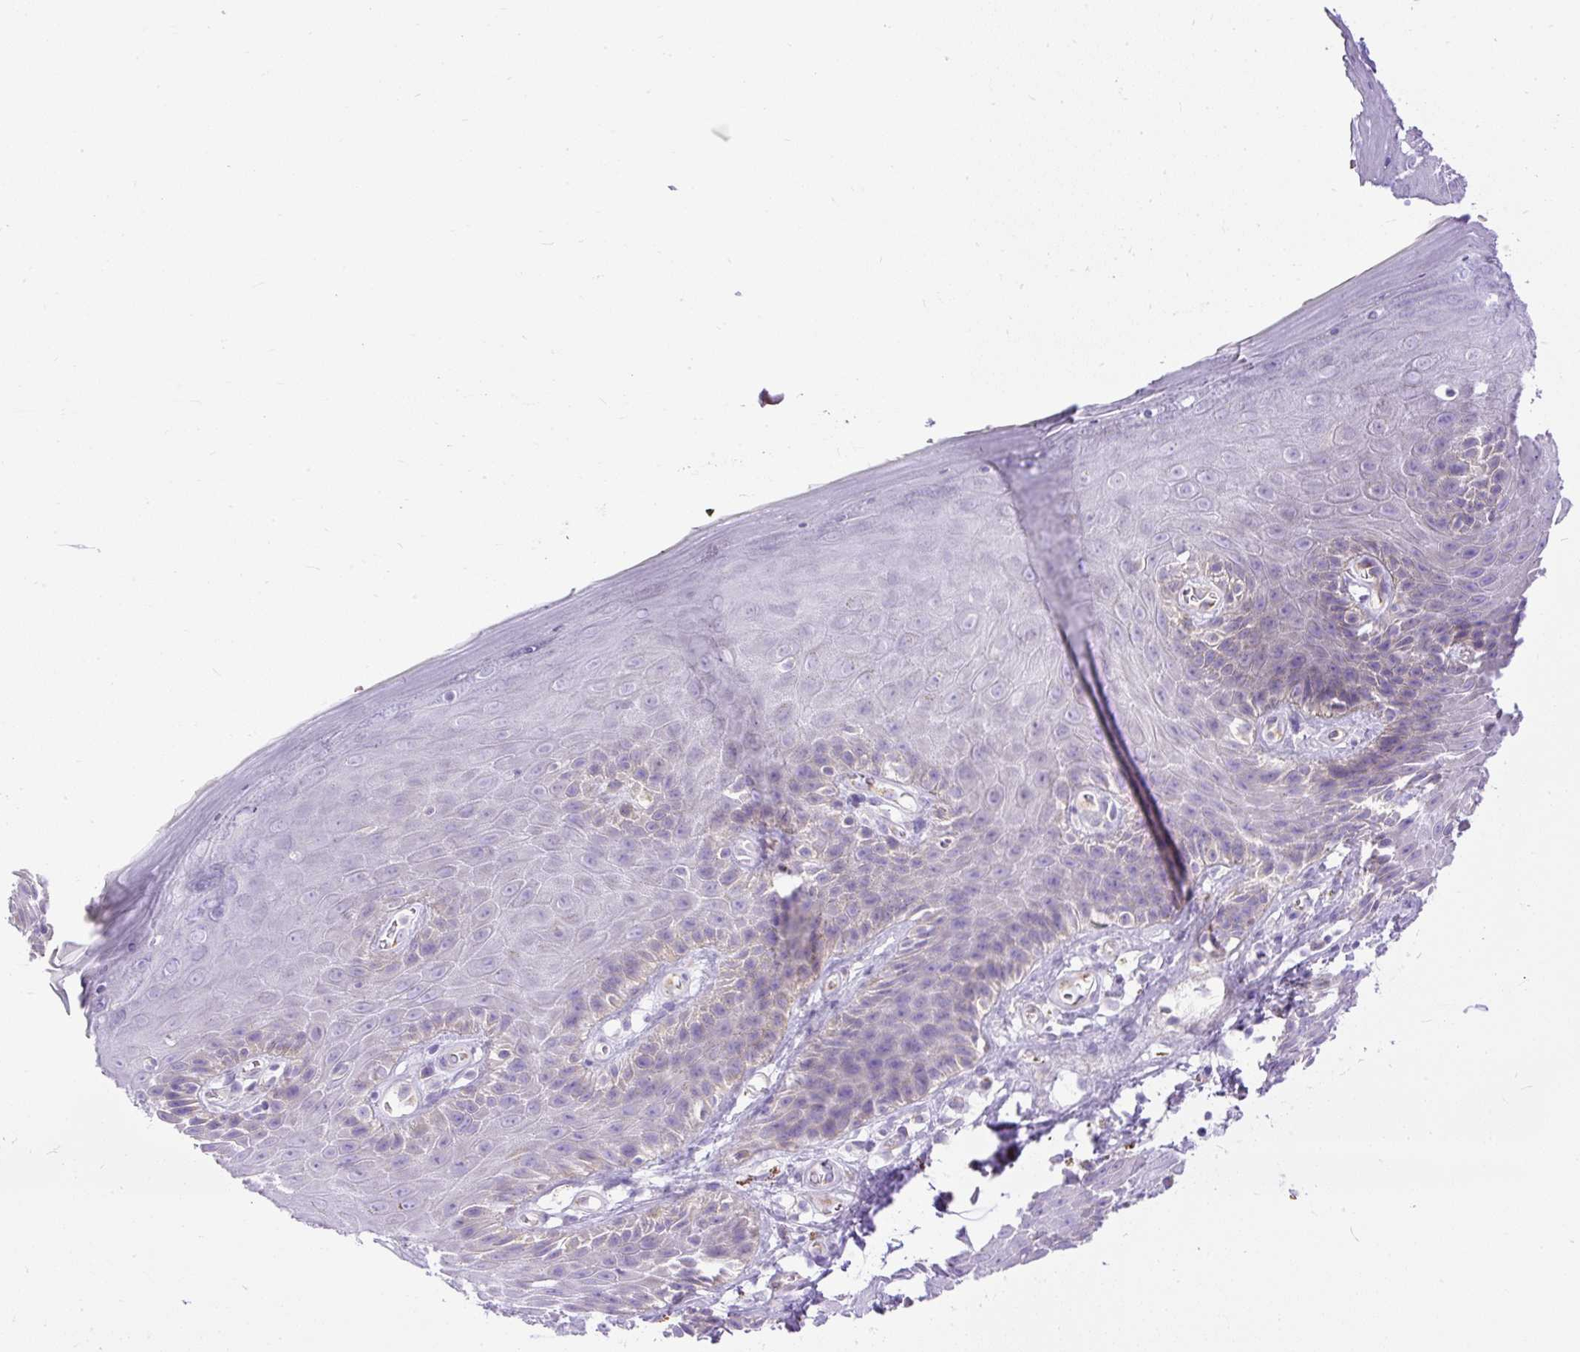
{"staining": {"intensity": "weak", "quantity": "<25%", "location": "cytoplasmic/membranous"}, "tissue": "skin", "cell_type": "Epidermal cells", "image_type": "normal", "snomed": [{"axis": "morphology", "description": "Normal tissue, NOS"}, {"axis": "topography", "description": "Anal"}, {"axis": "topography", "description": "Peripheral nerve tissue"}], "caption": "IHC image of normal skin: skin stained with DAB displays no significant protein positivity in epidermal cells. Brightfield microscopy of immunohistochemistry (IHC) stained with DAB (brown) and hematoxylin (blue), captured at high magnification.", "gene": "SYBU", "patient": {"sex": "male", "age": 53}}